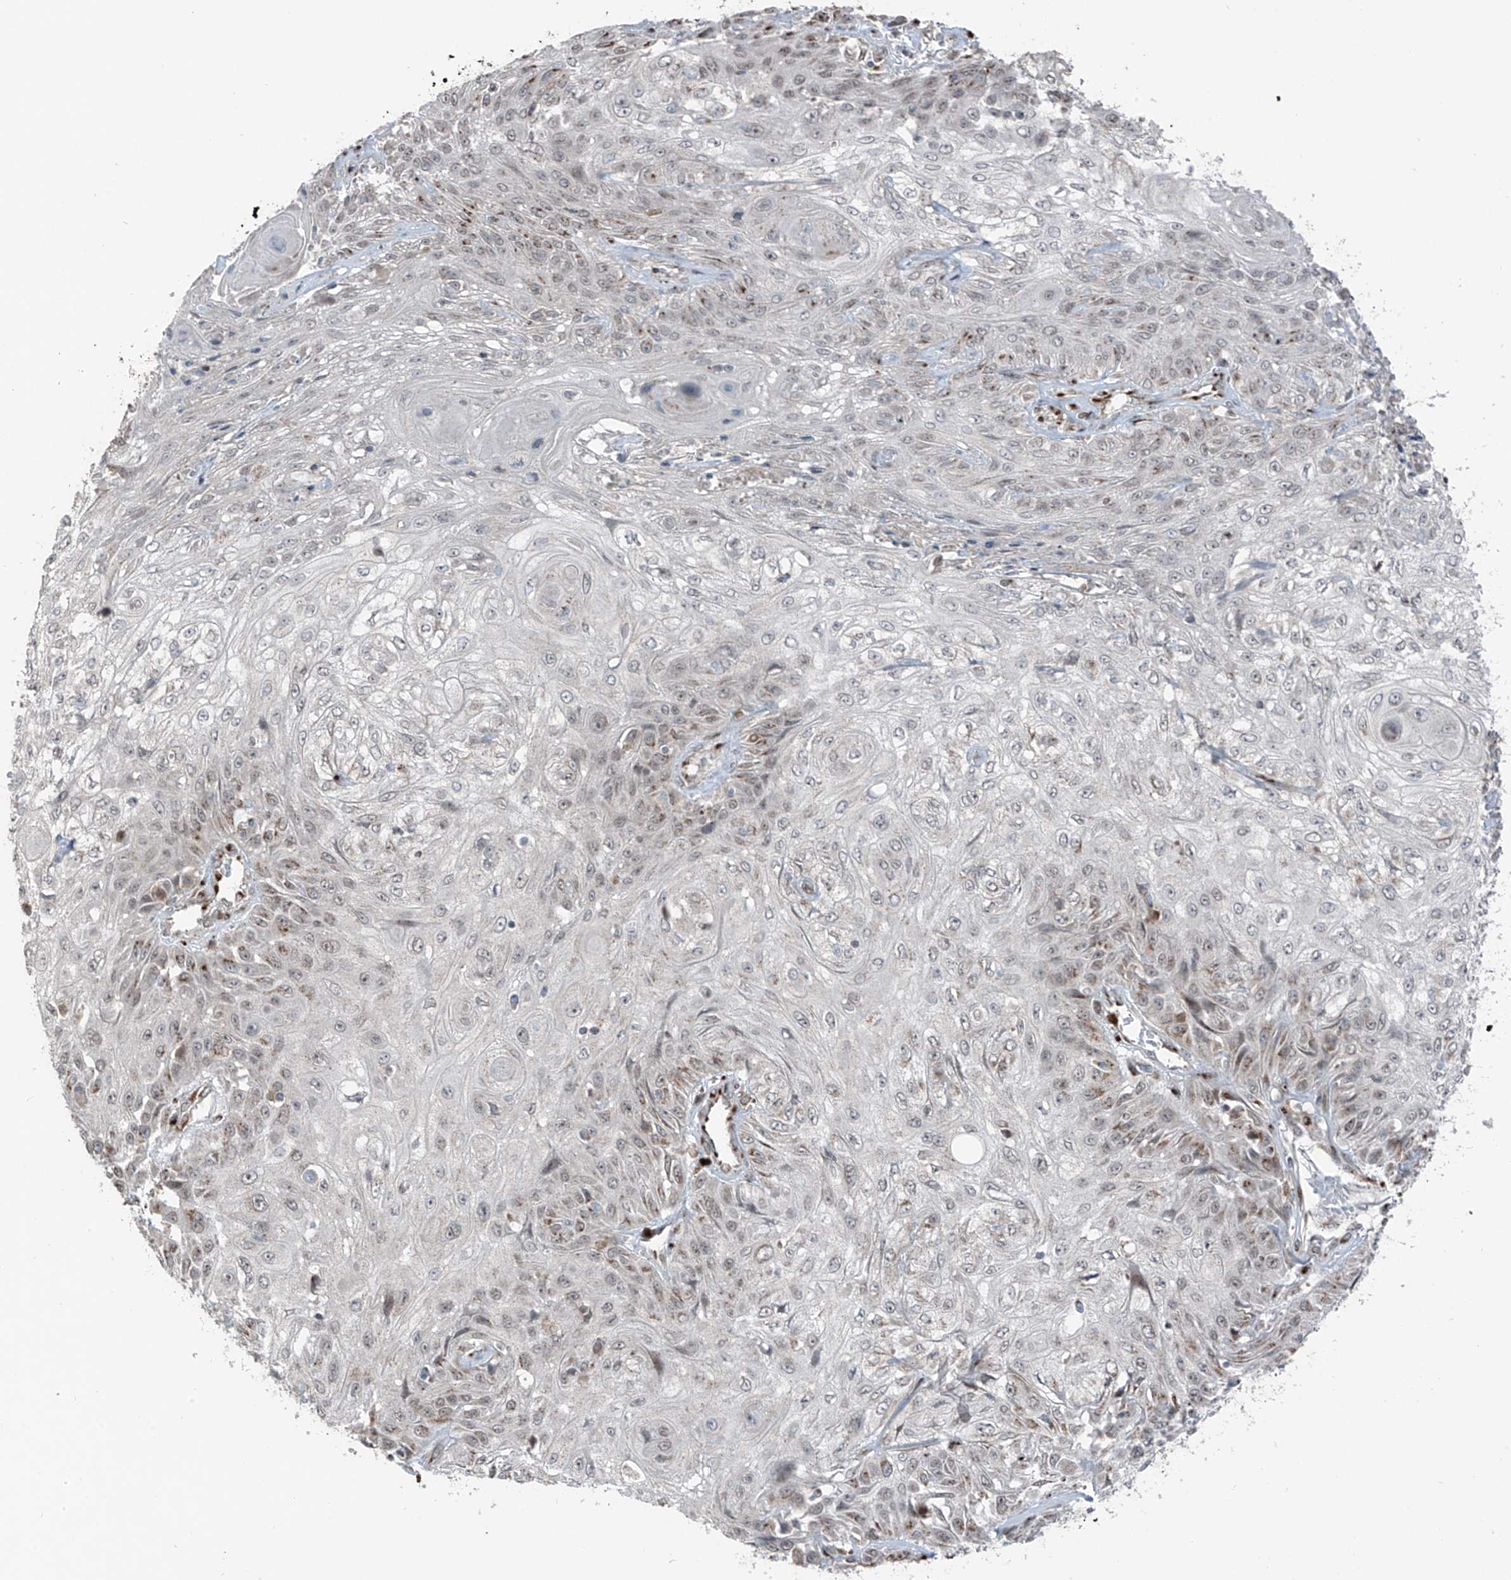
{"staining": {"intensity": "moderate", "quantity": "<25%", "location": "cytoplasmic/membranous"}, "tissue": "skin cancer", "cell_type": "Tumor cells", "image_type": "cancer", "snomed": [{"axis": "morphology", "description": "Squamous cell carcinoma, NOS"}, {"axis": "morphology", "description": "Squamous cell carcinoma, metastatic, NOS"}, {"axis": "topography", "description": "Skin"}, {"axis": "topography", "description": "Lymph node"}], "caption": "Tumor cells demonstrate moderate cytoplasmic/membranous positivity in about <25% of cells in skin squamous cell carcinoma.", "gene": "ERLEC1", "patient": {"sex": "male", "age": 75}}